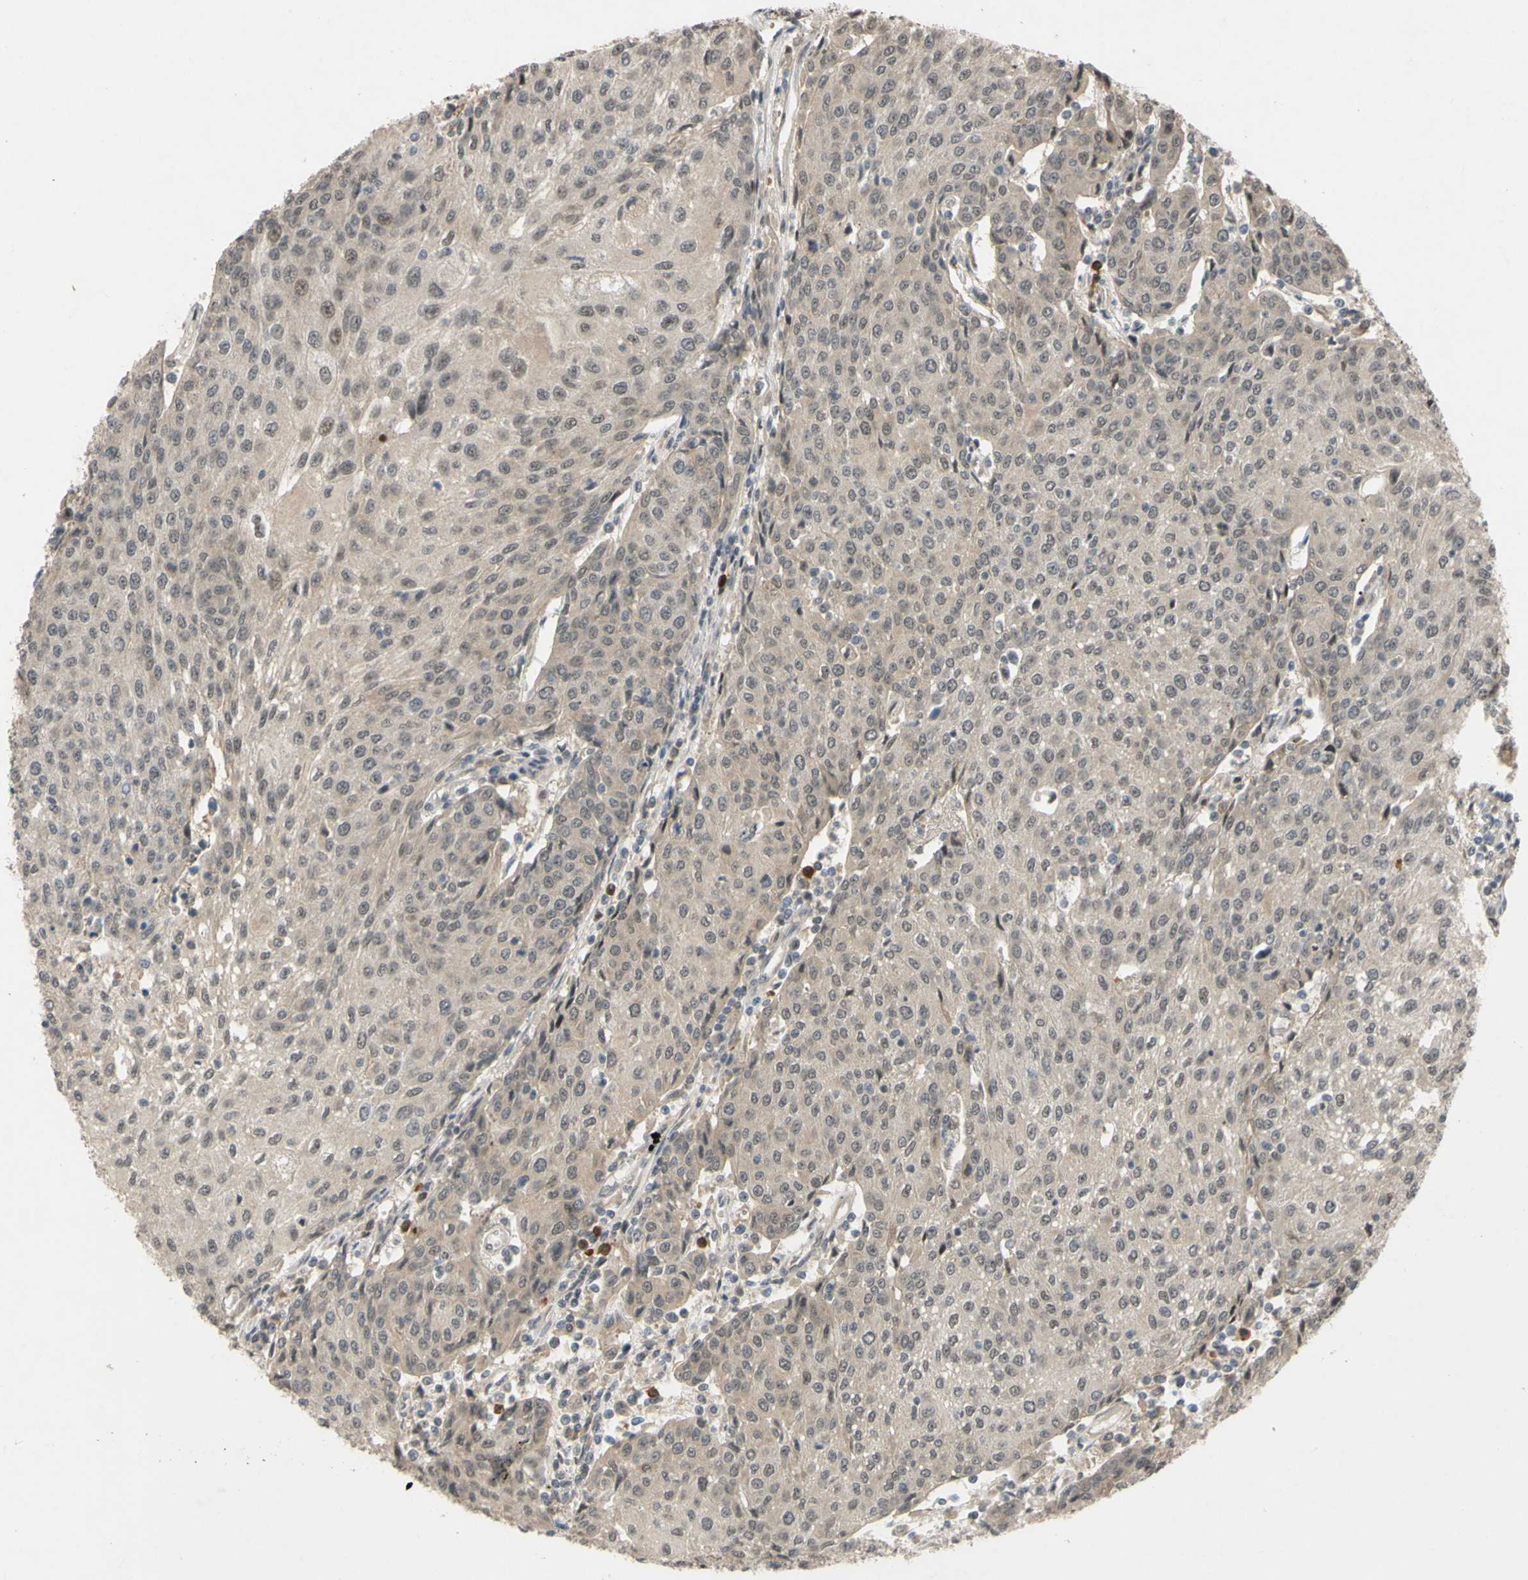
{"staining": {"intensity": "weak", "quantity": ">75%", "location": "cytoplasmic/membranous"}, "tissue": "urothelial cancer", "cell_type": "Tumor cells", "image_type": "cancer", "snomed": [{"axis": "morphology", "description": "Urothelial carcinoma, High grade"}, {"axis": "topography", "description": "Urinary bladder"}], "caption": "Urothelial carcinoma (high-grade) stained with immunohistochemistry displays weak cytoplasmic/membranous positivity in approximately >75% of tumor cells.", "gene": "ALK", "patient": {"sex": "female", "age": 85}}